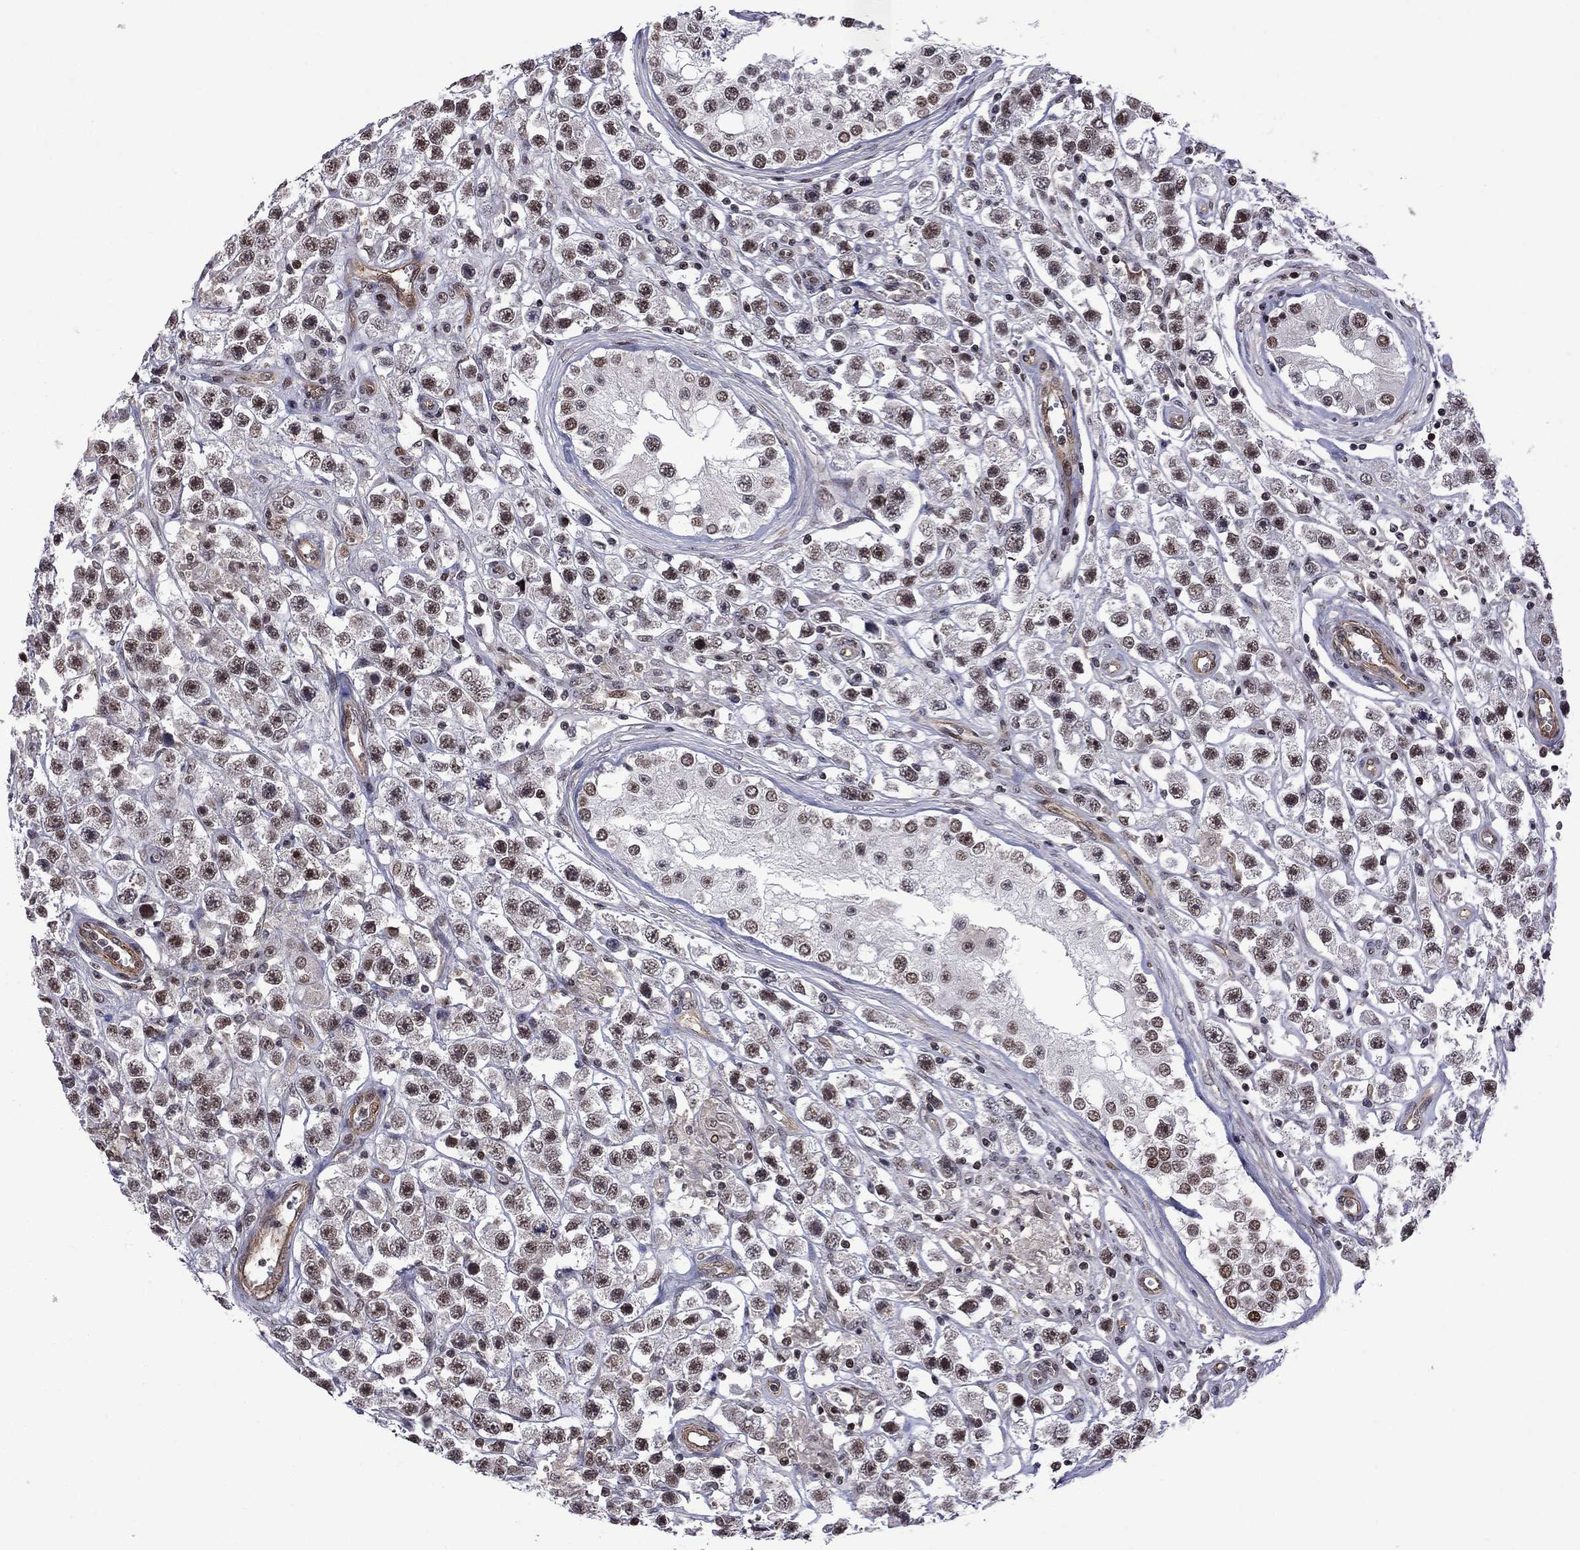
{"staining": {"intensity": "strong", "quantity": "25%-75%", "location": "nuclear"}, "tissue": "testis cancer", "cell_type": "Tumor cells", "image_type": "cancer", "snomed": [{"axis": "morphology", "description": "Seminoma, NOS"}, {"axis": "topography", "description": "Testis"}], "caption": "Seminoma (testis) was stained to show a protein in brown. There is high levels of strong nuclear staining in about 25%-75% of tumor cells.", "gene": "BRF1", "patient": {"sex": "male", "age": 45}}